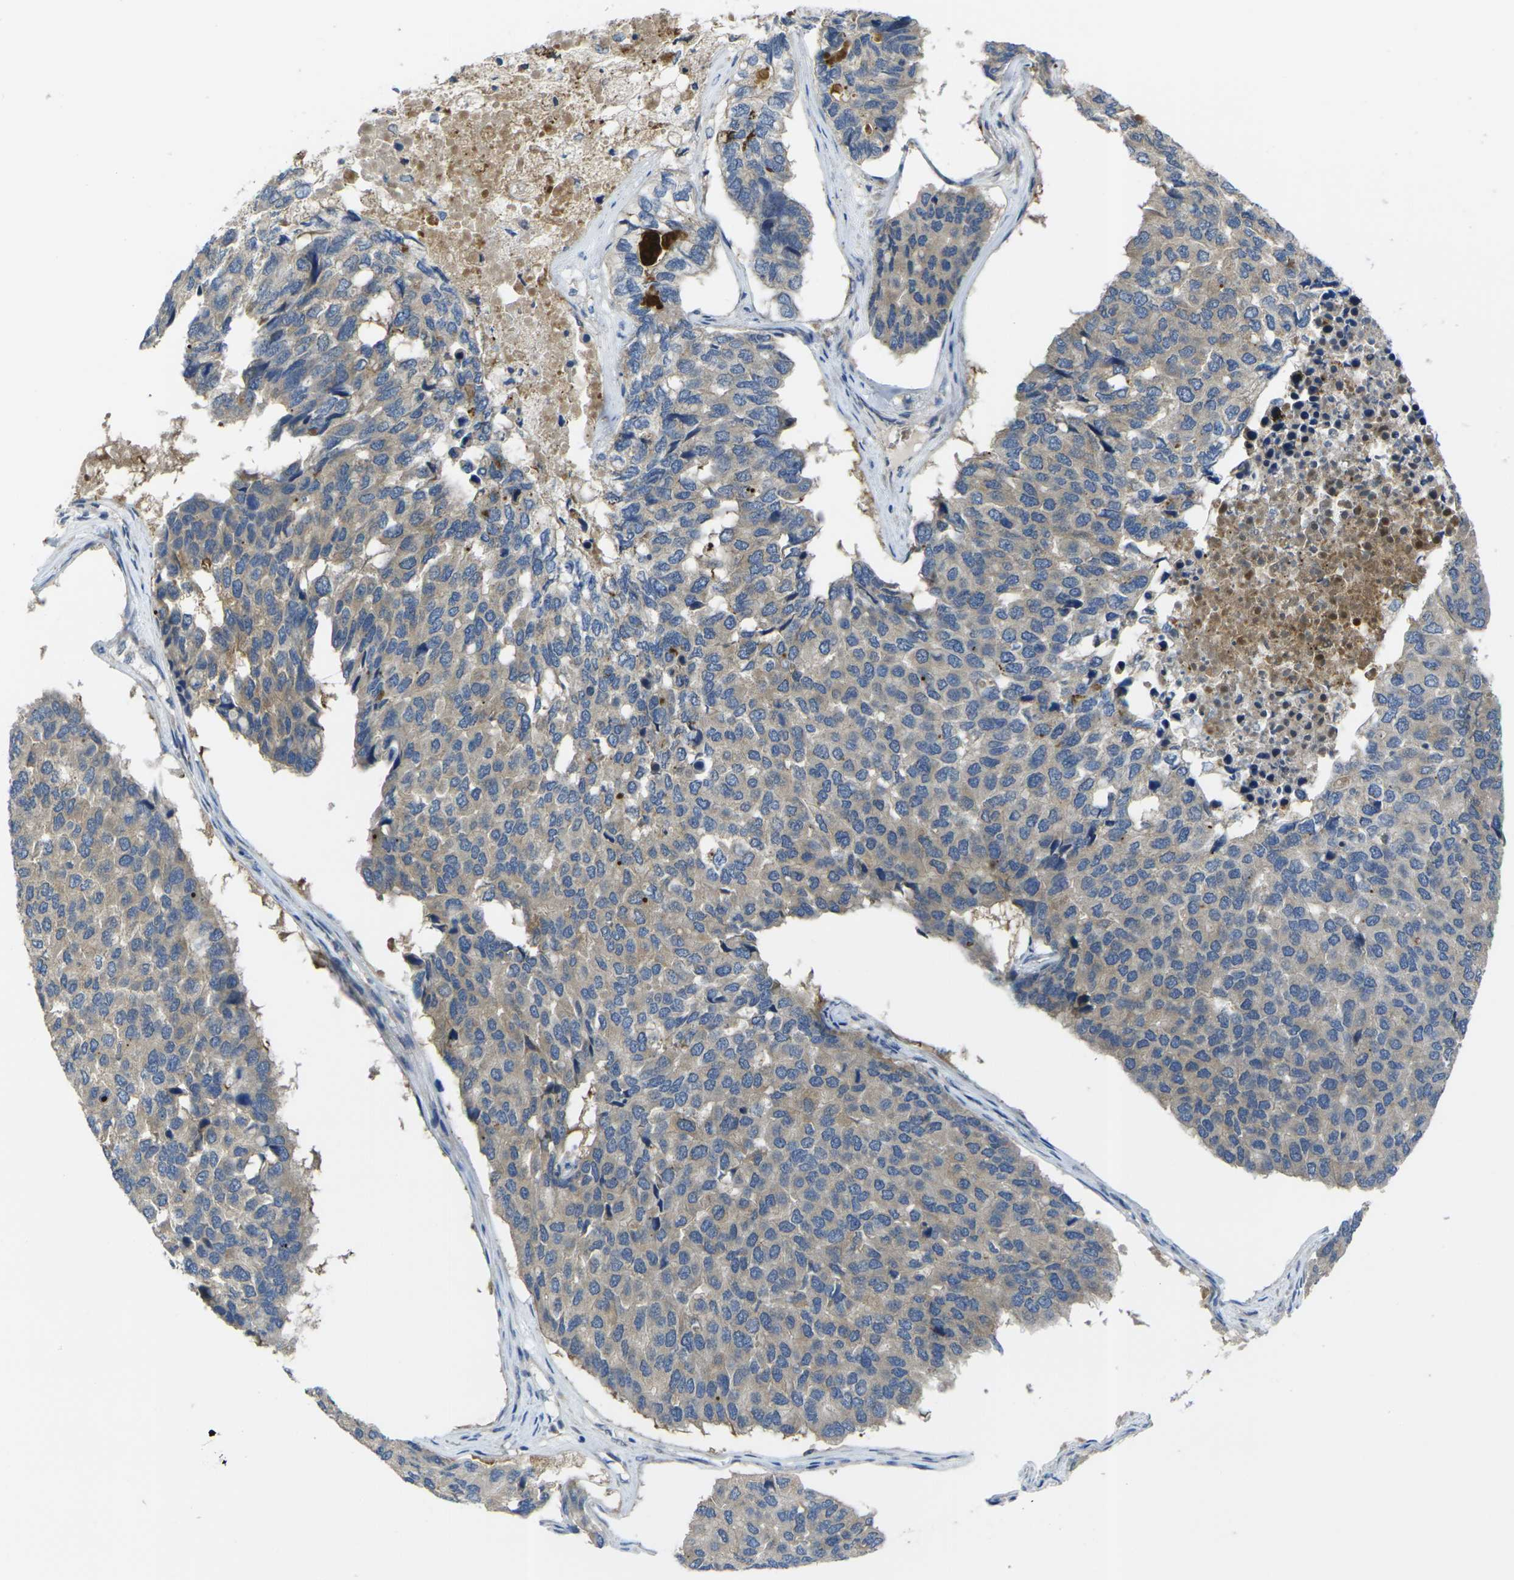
{"staining": {"intensity": "weak", "quantity": "25%-75%", "location": "cytoplasmic/membranous"}, "tissue": "pancreatic cancer", "cell_type": "Tumor cells", "image_type": "cancer", "snomed": [{"axis": "morphology", "description": "Adenocarcinoma, NOS"}, {"axis": "topography", "description": "Pancreas"}], "caption": "DAB immunohistochemical staining of pancreatic adenocarcinoma demonstrates weak cytoplasmic/membranous protein expression in approximately 25%-75% of tumor cells.", "gene": "GNA12", "patient": {"sex": "male", "age": 50}}